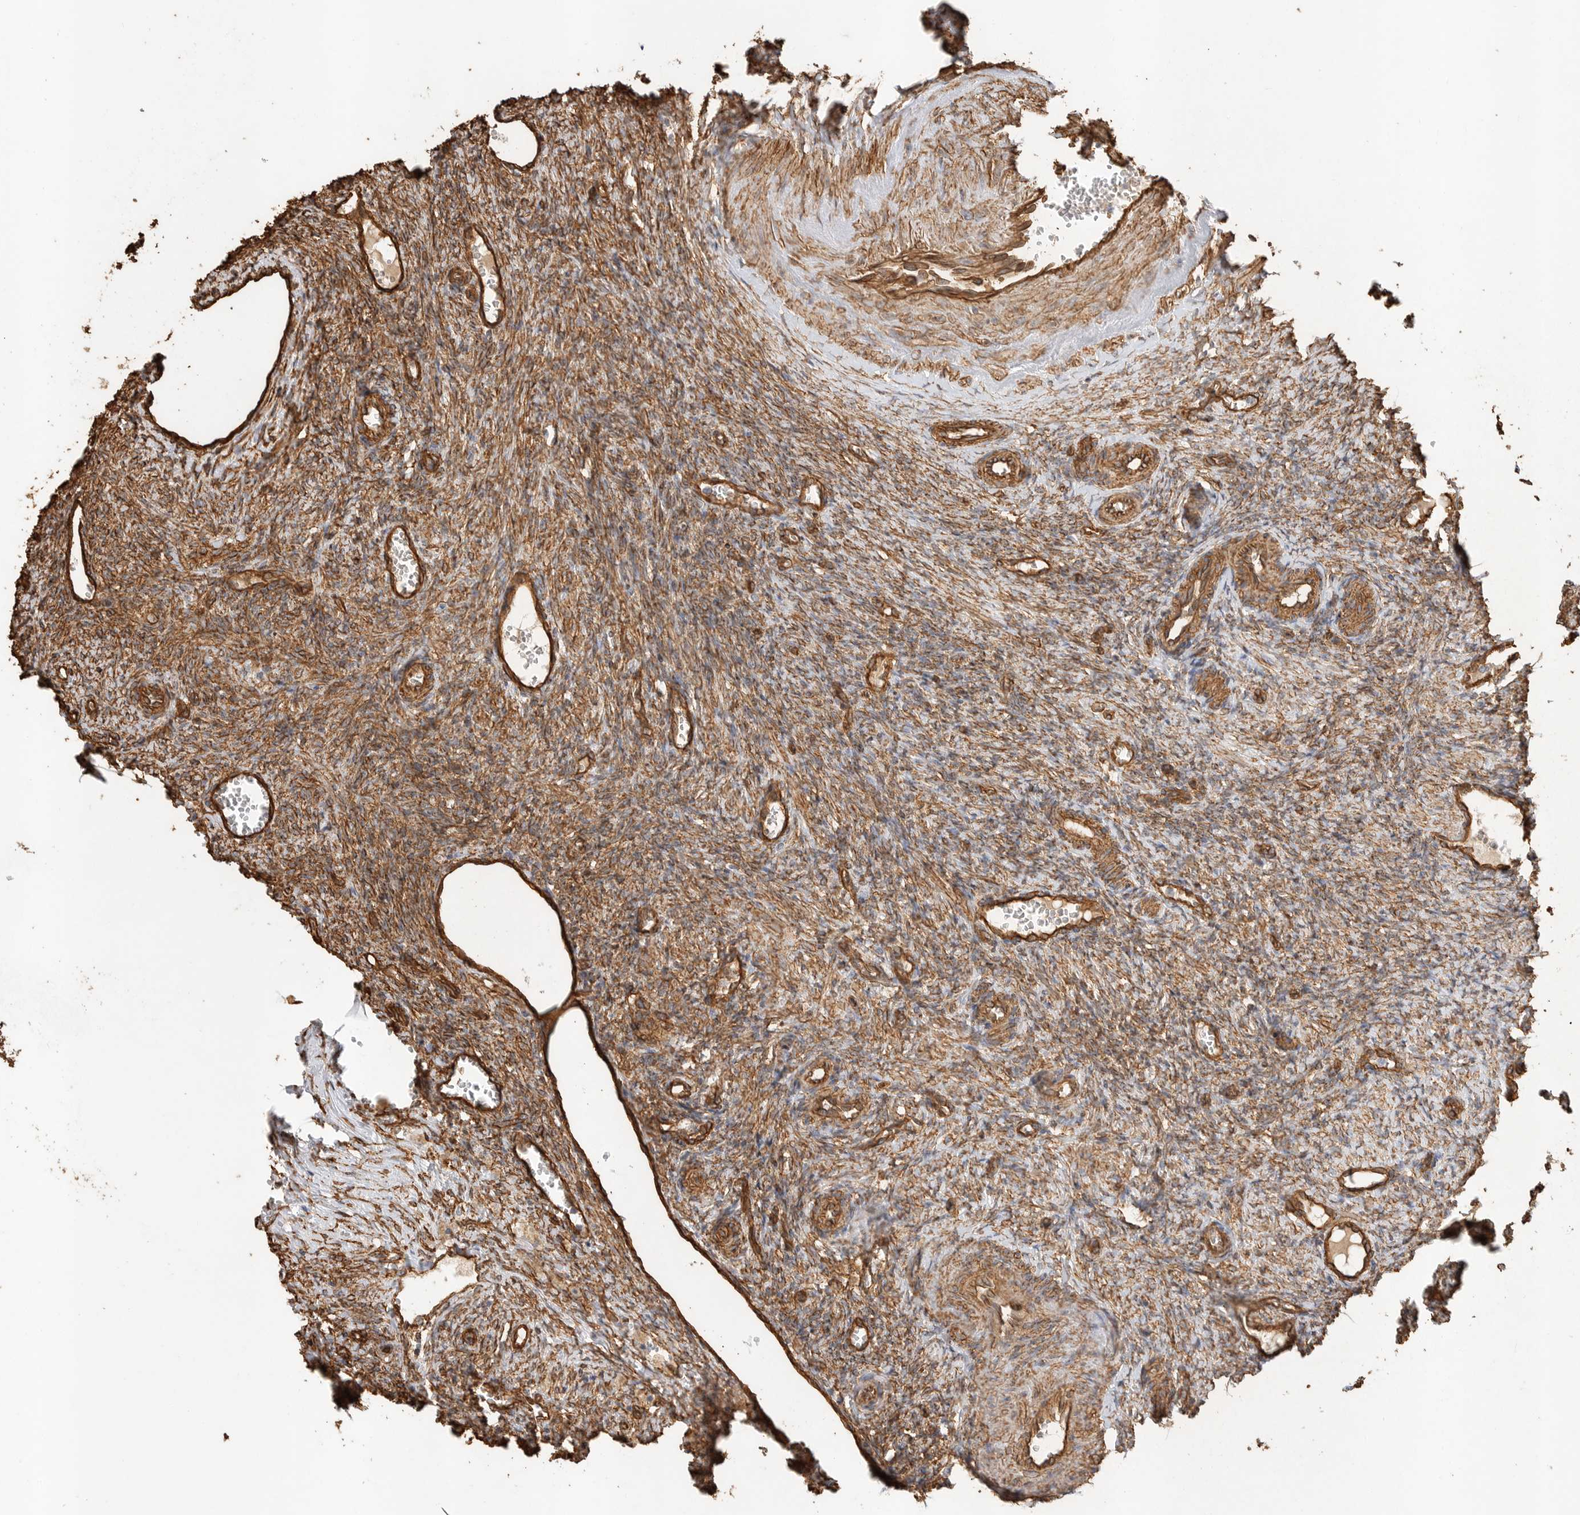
{"staining": {"intensity": "moderate", "quantity": ">75%", "location": "cytoplasmic/membranous"}, "tissue": "ovary", "cell_type": "Follicle cells", "image_type": "normal", "snomed": [{"axis": "morphology", "description": "Normal tissue, NOS"}, {"axis": "topography", "description": "Ovary"}], "caption": "Immunohistochemistry (DAB) staining of normal ovary reveals moderate cytoplasmic/membranous protein positivity in about >75% of follicle cells. The protein is stained brown, and the nuclei are stained in blue (DAB (3,3'-diaminobenzidine) IHC with brightfield microscopy, high magnification).", "gene": "JMJD4", "patient": {"sex": "female", "age": 41}}